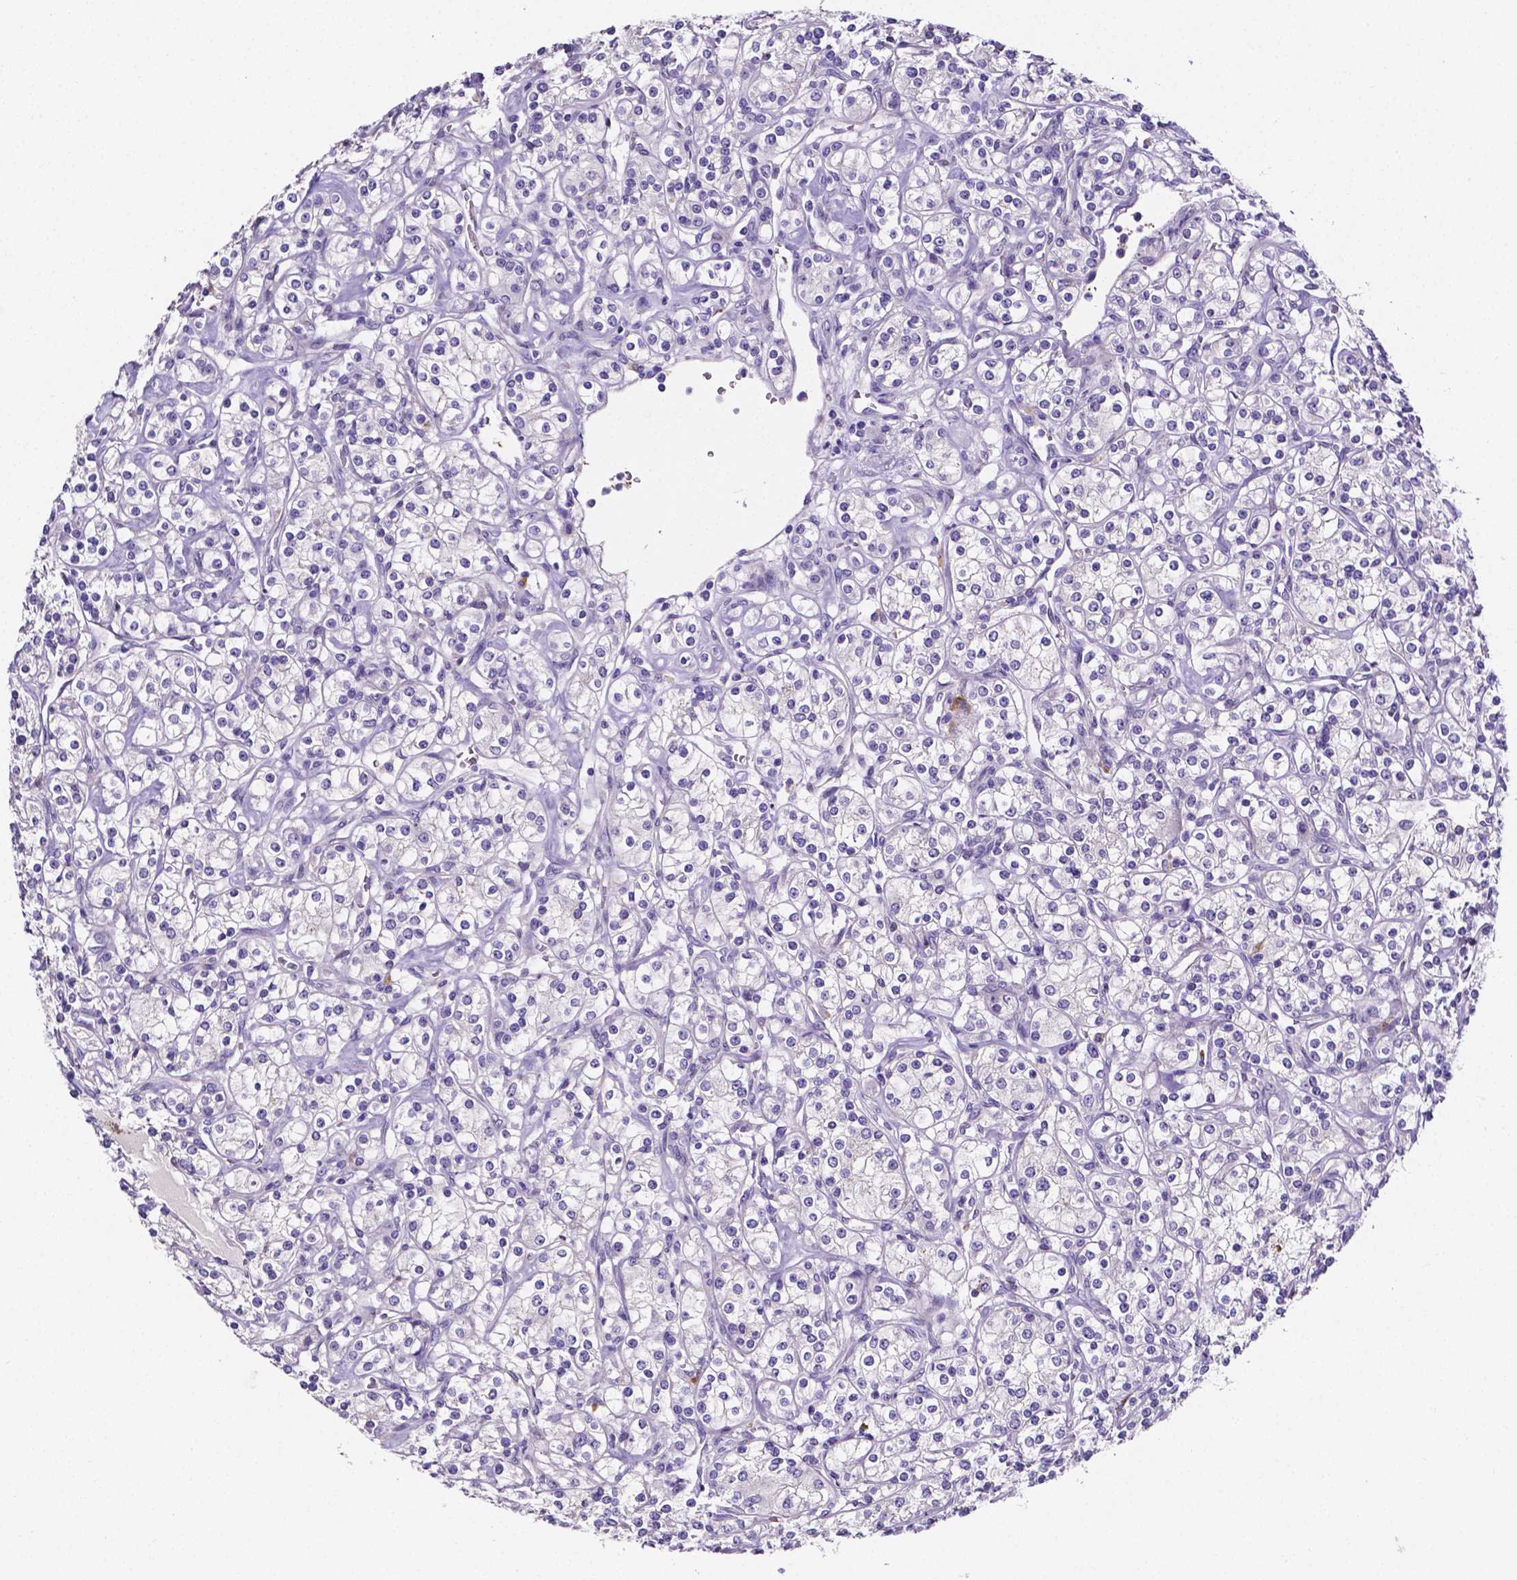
{"staining": {"intensity": "negative", "quantity": "none", "location": "none"}, "tissue": "renal cancer", "cell_type": "Tumor cells", "image_type": "cancer", "snomed": [{"axis": "morphology", "description": "Adenocarcinoma, NOS"}, {"axis": "topography", "description": "Kidney"}], "caption": "Immunohistochemistry (IHC) micrograph of neoplastic tissue: human renal cancer (adenocarcinoma) stained with DAB (3,3'-diaminobenzidine) shows no significant protein positivity in tumor cells. Nuclei are stained in blue.", "gene": "NRGN", "patient": {"sex": "male", "age": 77}}